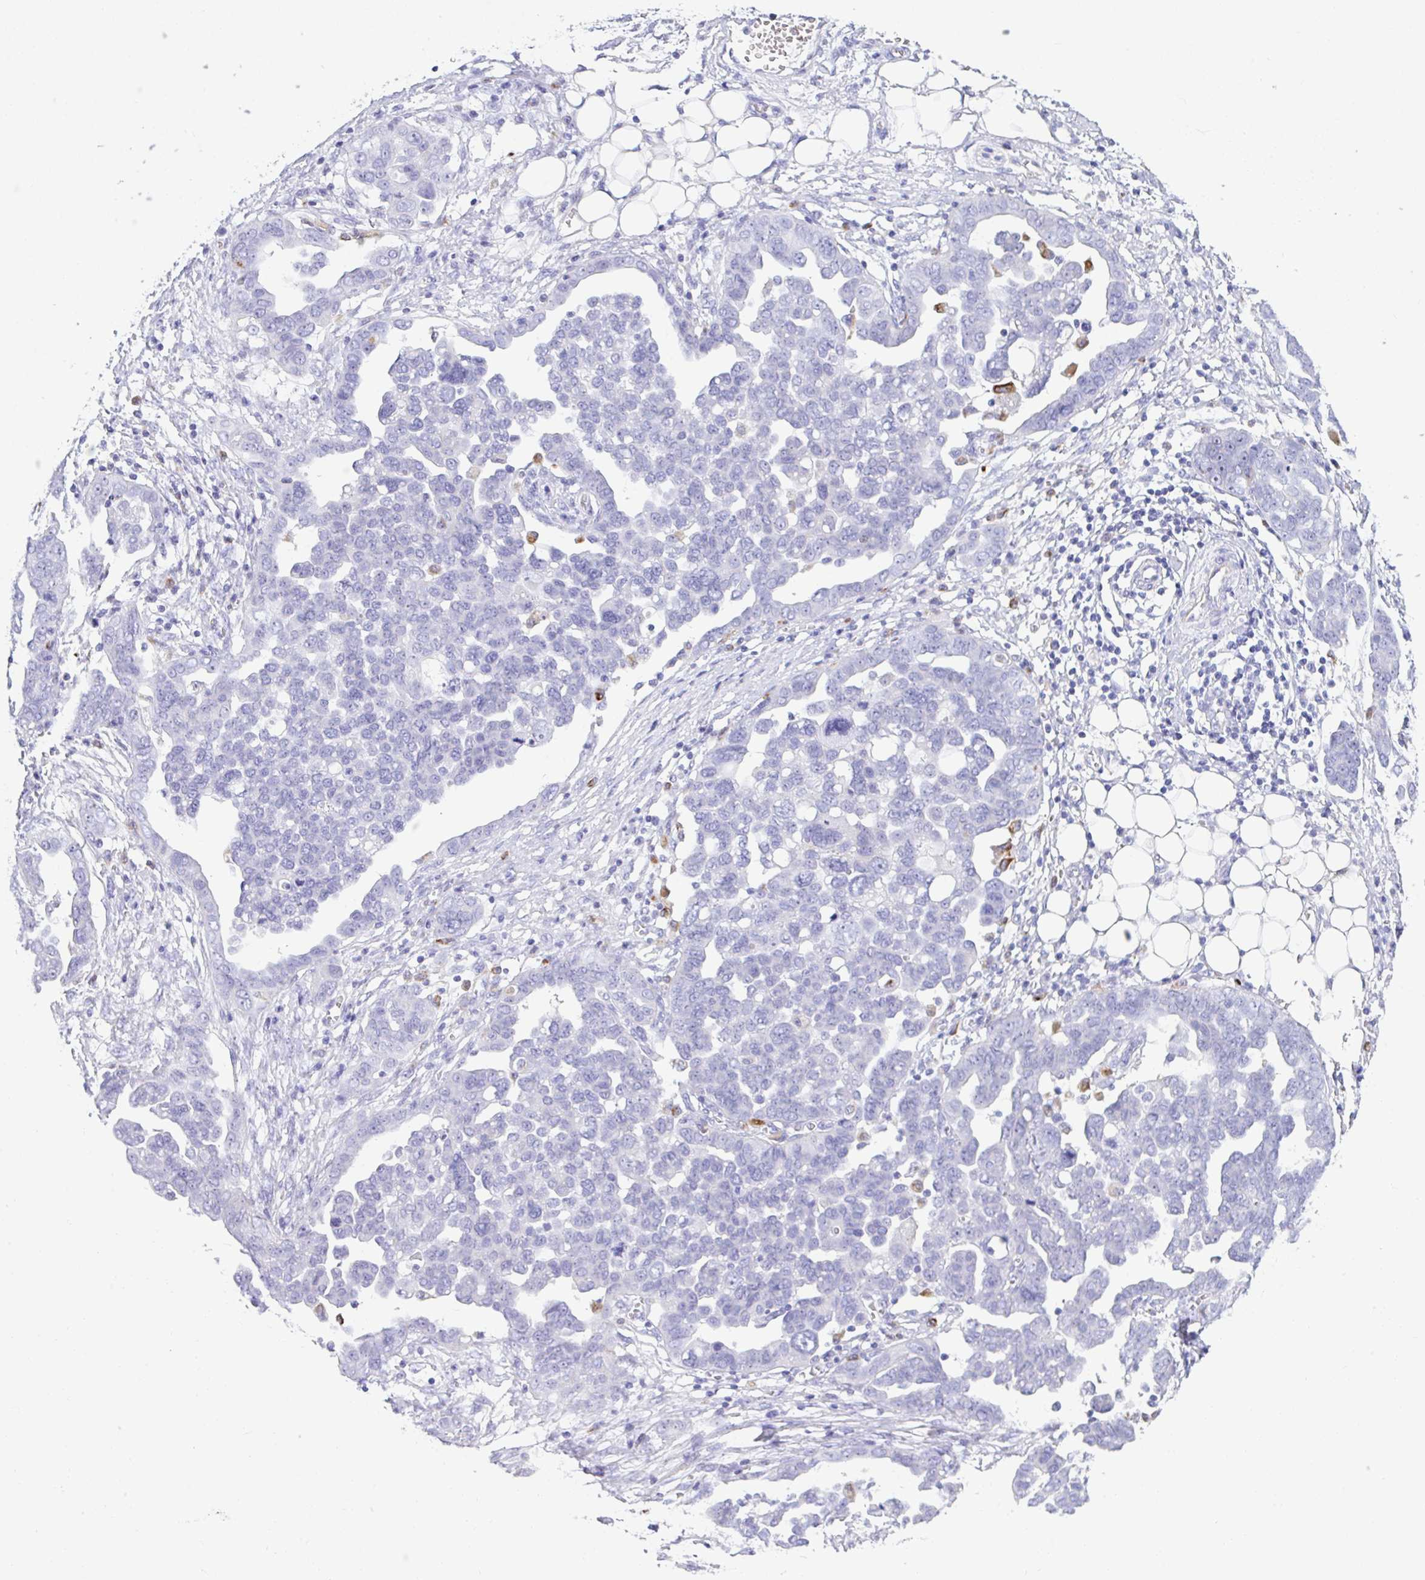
{"staining": {"intensity": "negative", "quantity": "none", "location": "none"}, "tissue": "ovarian cancer", "cell_type": "Tumor cells", "image_type": "cancer", "snomed": [{"axis": "morphology", "description": "Cystadenocarcinoma, serous, NOS"}, {"axis": "topography", "description": "Ovary"}], "caption": "This image is of ovarian cancer (serous cystadenocarcinoma) stained with IHC to label a protein in brown with the nuclei are counter-stained blue. There is no expression in tumor cells.", "gene": "NDUFAF8", "patient": {"sex": "female", "age": 59}}